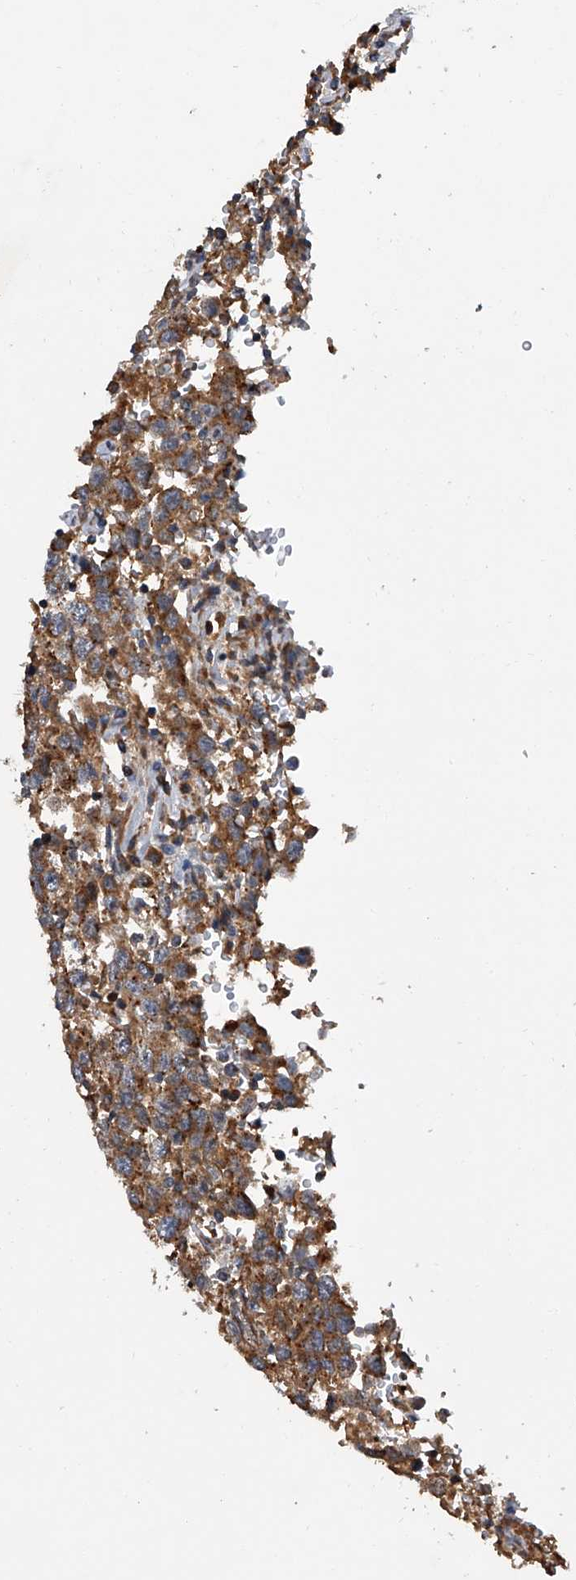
{"staining": {"intensity": "moderate", "quantity": ">75%", "location": "cytoplasmic/membranous"}, "tissue": "testis cancer", "cell_type": "Tumor cells", "image_type": "cancer", "snomed": [{"axis": "morphology", "description": "Seminoma, NOS"}, {"axis": "topography", "description": "Testis"}], "caption": "This histopathology image reveals immunohistochemistry (IHC) staining of human testis seminoma, with medium moderate cytoplasmic/membranous expression in approximately >75% of tumor cells.", "gene": "USP47", "patient": {"sex": "male", "age": 41}}